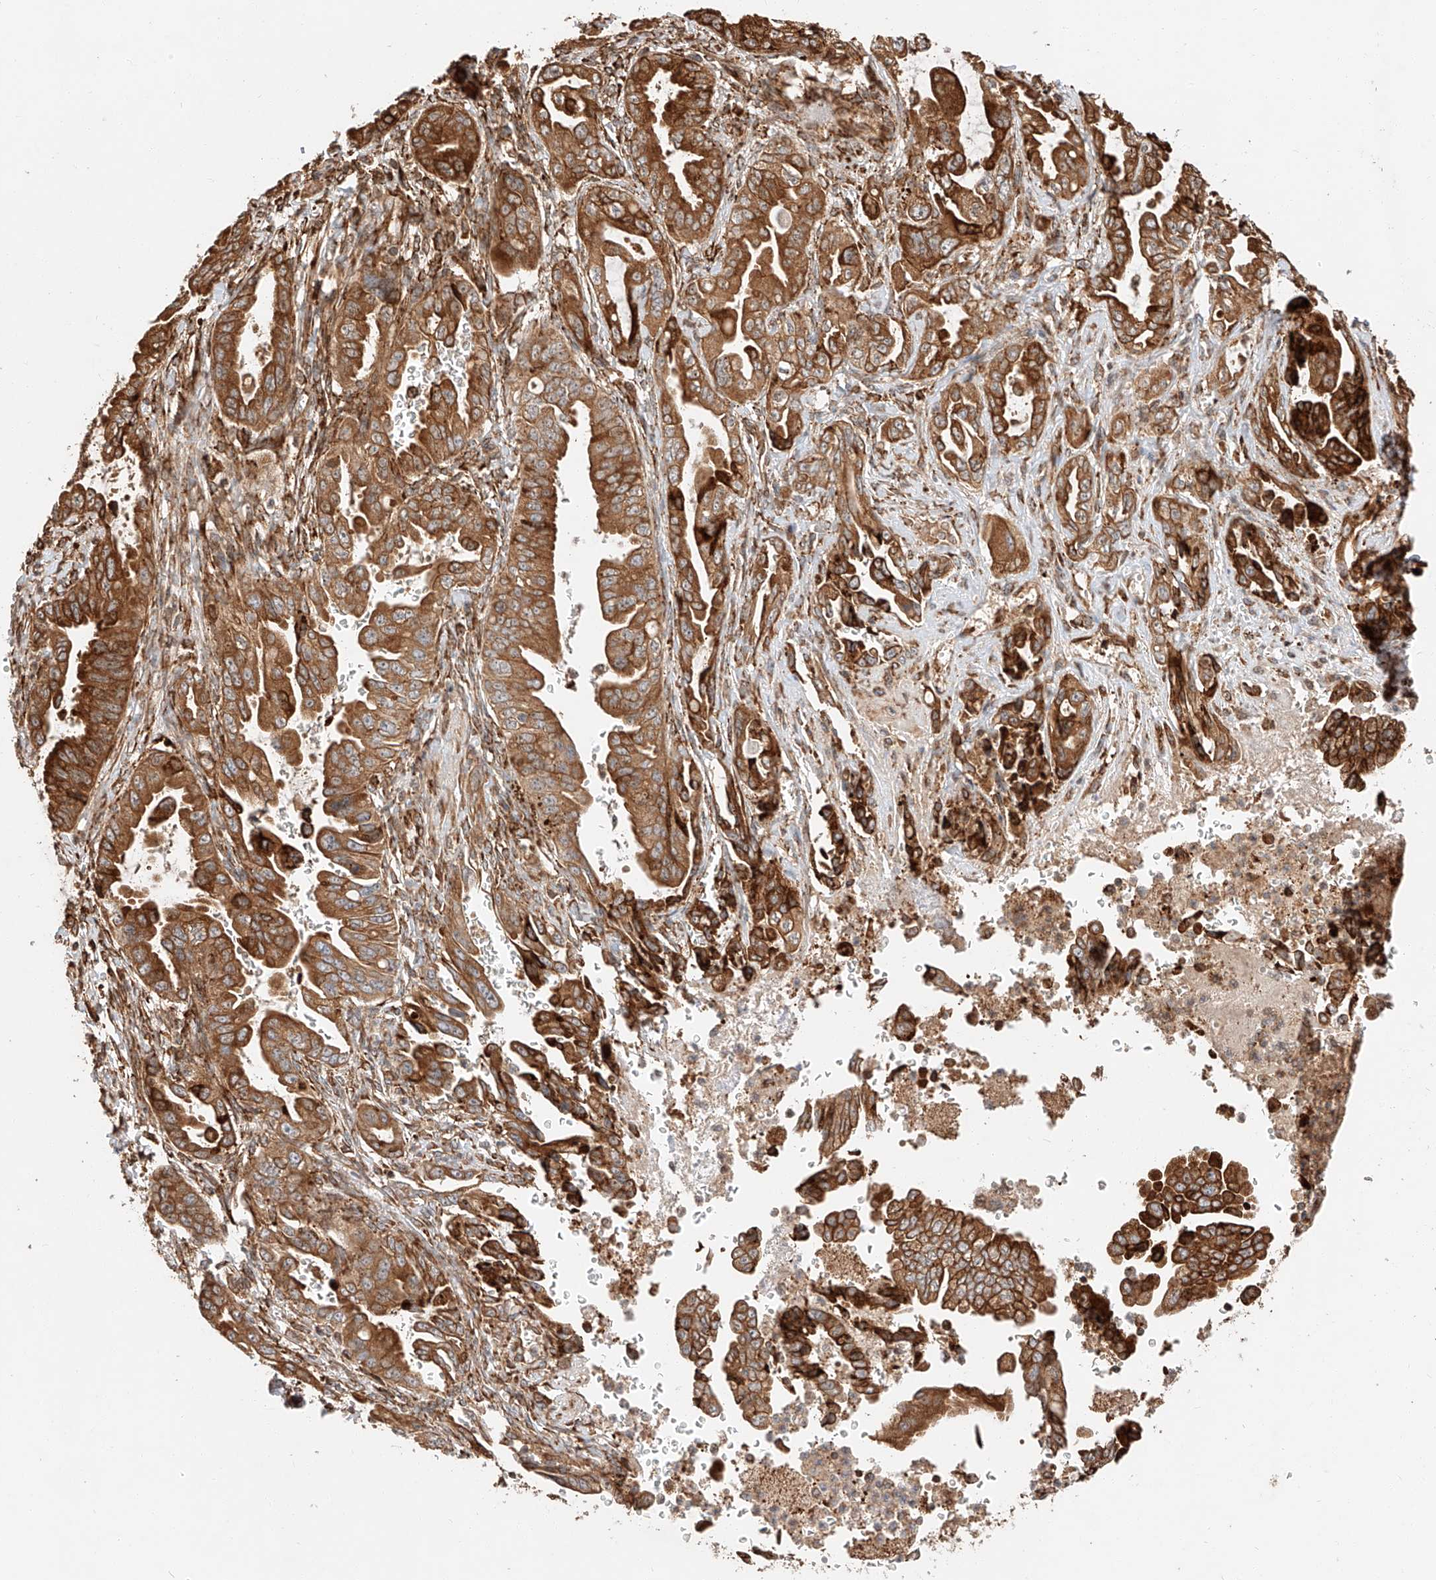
{"staining": {"intensity": "strong", "quantity": ">75%", "location": "cytoplasmic/membranous"}, "tissue": "pancreatic cancer", "cell_type": "Tumor cells", "image_type": "cancer", "snomed": [{"axis": "morphology", "description": "Adenocarcinoma, NOS"}, {"axis": "topography", "description": "Pancreas"}], "caption": "A micrograph of human pancreatic cancer (adenocarcinoma) stained for a protein shows strong cytoplasmic/membranous brown staining in tumor cells. (DAB IHC with brightfield microscopy, high magnification).", "gene": "ZNF84", "patient": {"sex": "male", "age": 70}}